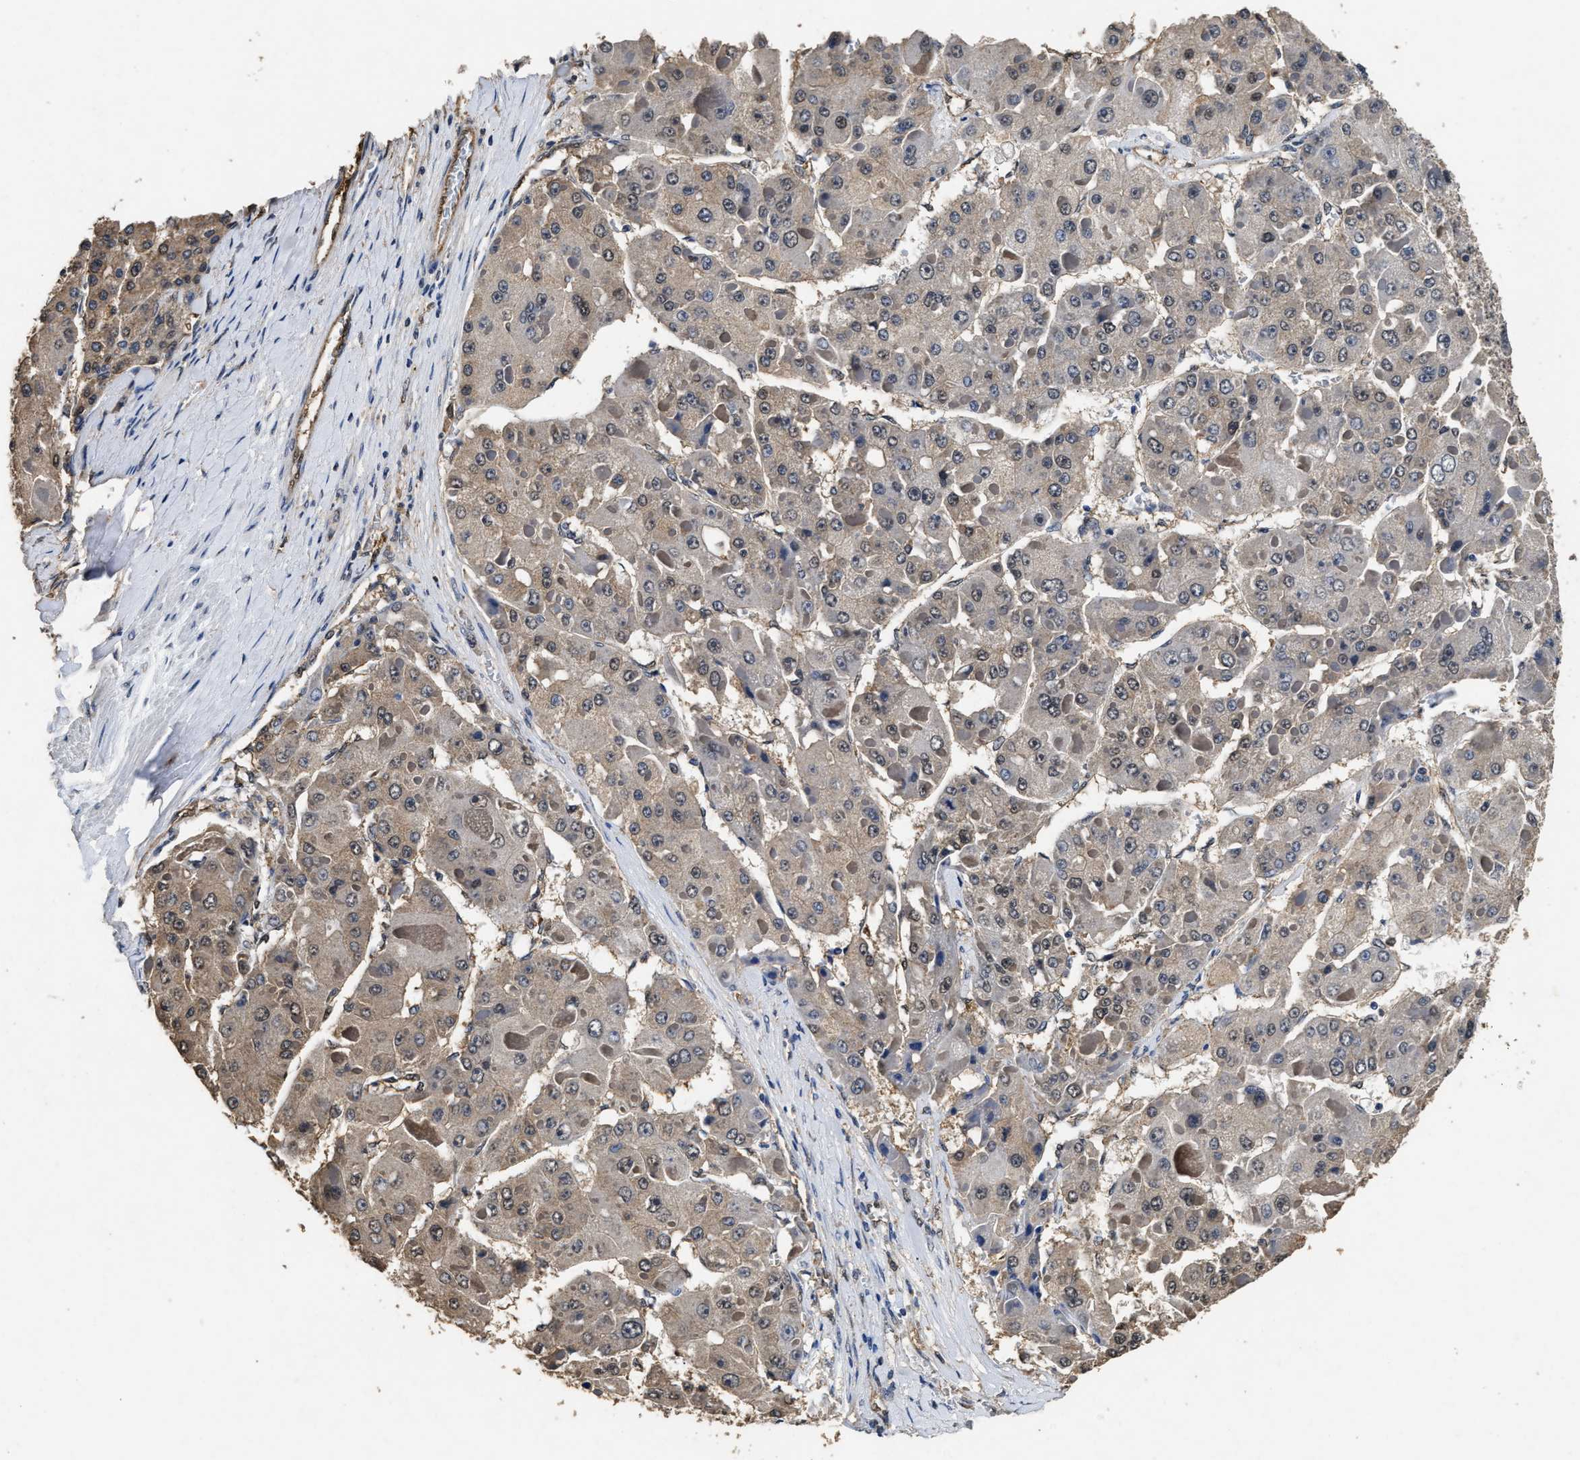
{"staining": {"intensity": "weak", "quantity": "<25%", "location": "cytoplasmic/membranous"}, "tissue": "liver cancer", "cell_type": "Tumor cells", "image_type": "cancer", "snomed": [{"axis": "morphology", "description": "Carcinoma, Hepatocellular, NOS"}, {"axis": "topography", "description": "Liver"}], "caption": "This is an immunohistochemistry micrograph of human liver cancer (hepatocellular carcinoma). There is no expression in tumor cells.", "gene": "YWHAE", "patient": {"sex": "female", "age": 73}}